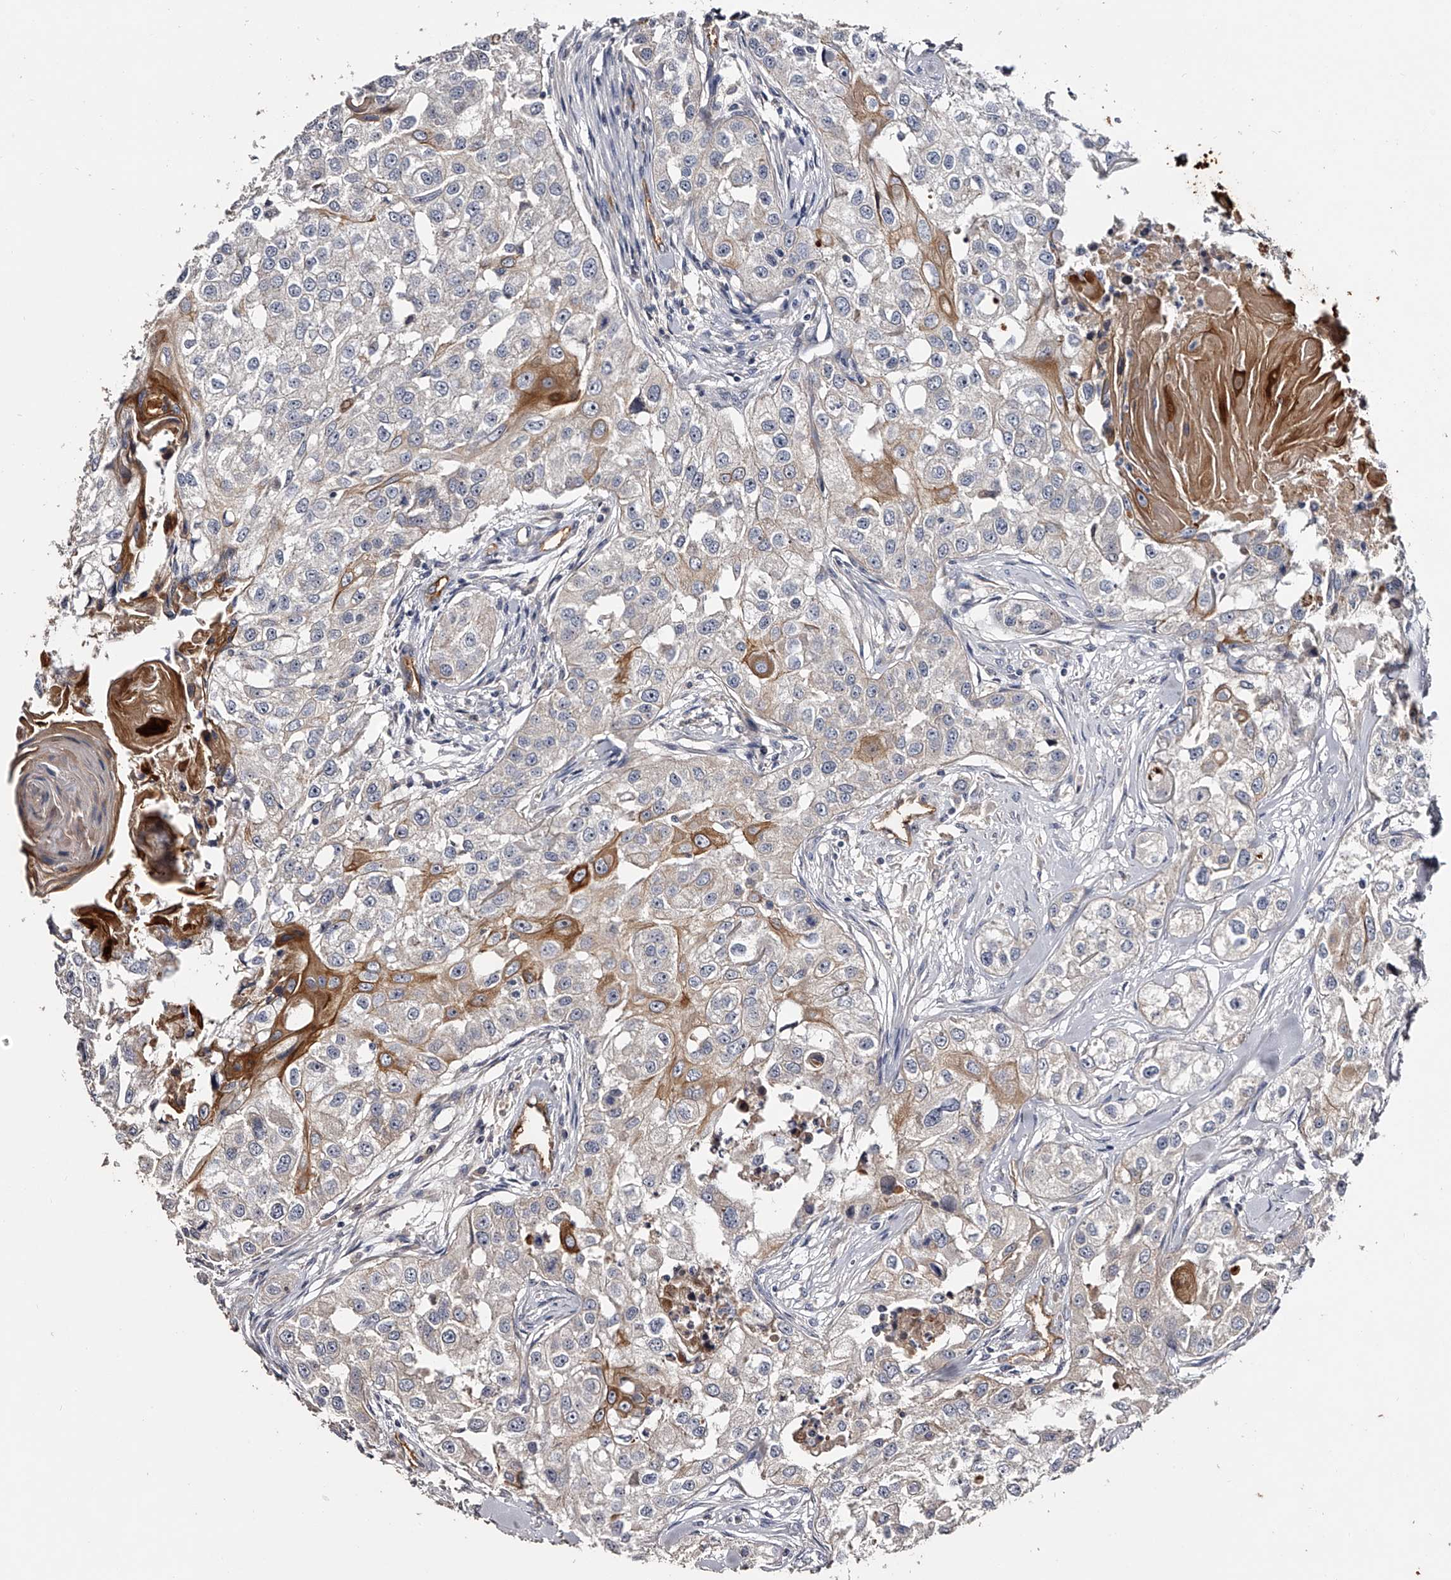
{"staining": {"intensity": "moderate", "quantity": "<25%", "location": "cytoplasmic/membranous"}, "tissue": "head and neck cancer", "cell_type": "Tumor cells", "image_type": "cancer", "snomed": [{"axis": "morphology", "description": "Normal tissue, NOS"}, {"axis": "morphology", "description": "Squamous cell carcinoma, NOS"}, {"axis": "topography", "description": "Skeletal muscle"}, {"axis": "topography", "description": "Head-Neck"}], "caption": "Approximately <25% of tumor cells in head and neck squamous cell carcinoma reveal moderate cytoplasmic/membranous protein positivity as visualized by brown immunohistochemical staining.", "gene": "MDN1", "patient": {"sex": "male", "age": 51}}